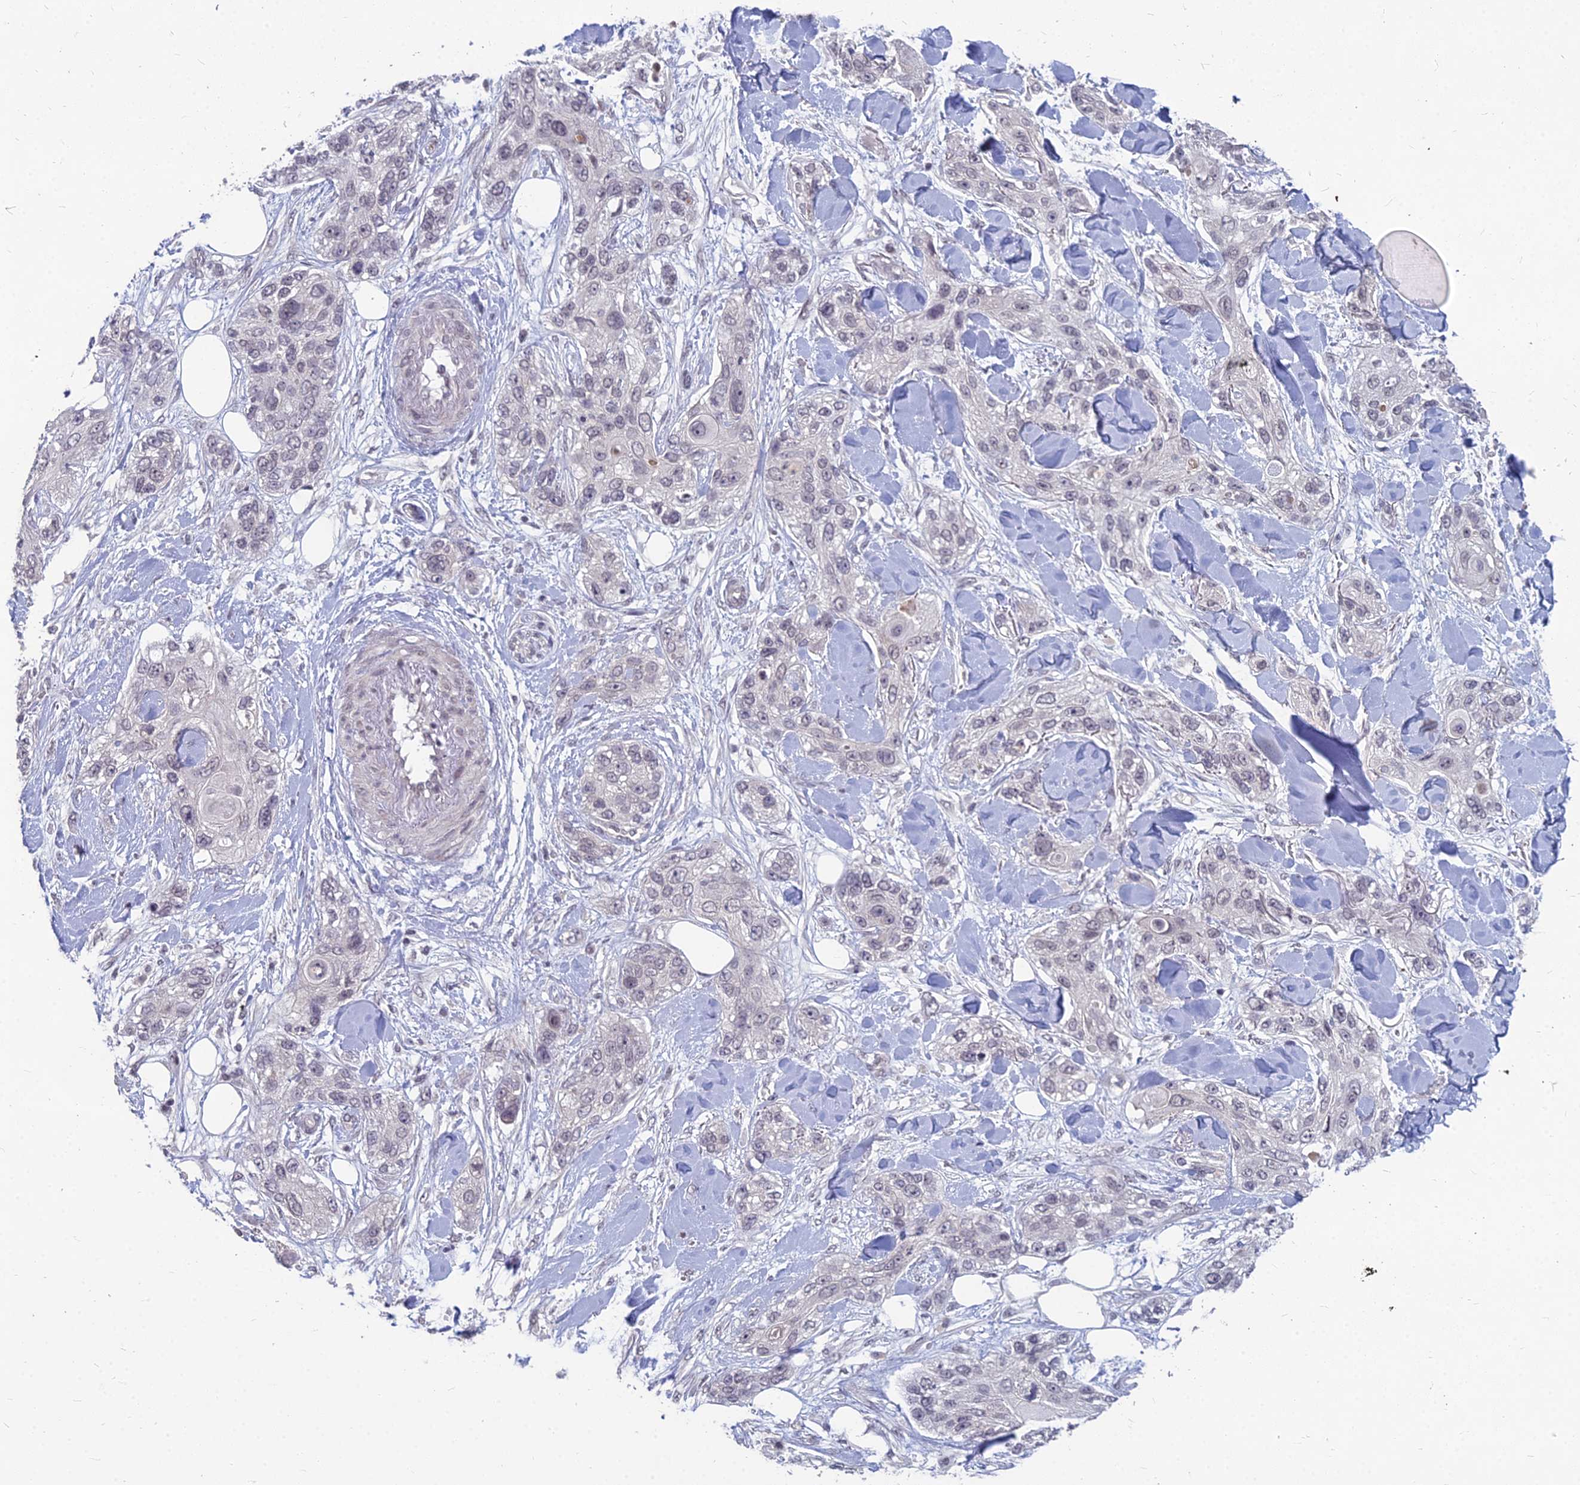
{"staining": {"intensity": "negative", "quantity": "none", "location": "none"}, "tissue": "skin cancer", "cell_type": "Tumor cells", "image_type": "cancer", "snomed": [{"axis": "morphology", "description": "Normal tissue, NOS"}, {"axis": "morphology", "description": "Squamous cell carcinoma, NOS"}, {"axis": "topography", "description": "Skin"}], "caption": "An immunohistochemistry histopathology image of skin cancer is shown. There is no staining in tumor cells of skin cancer.", "gene": "KAT7", "patient": {"sex": "male", "age": 72}}